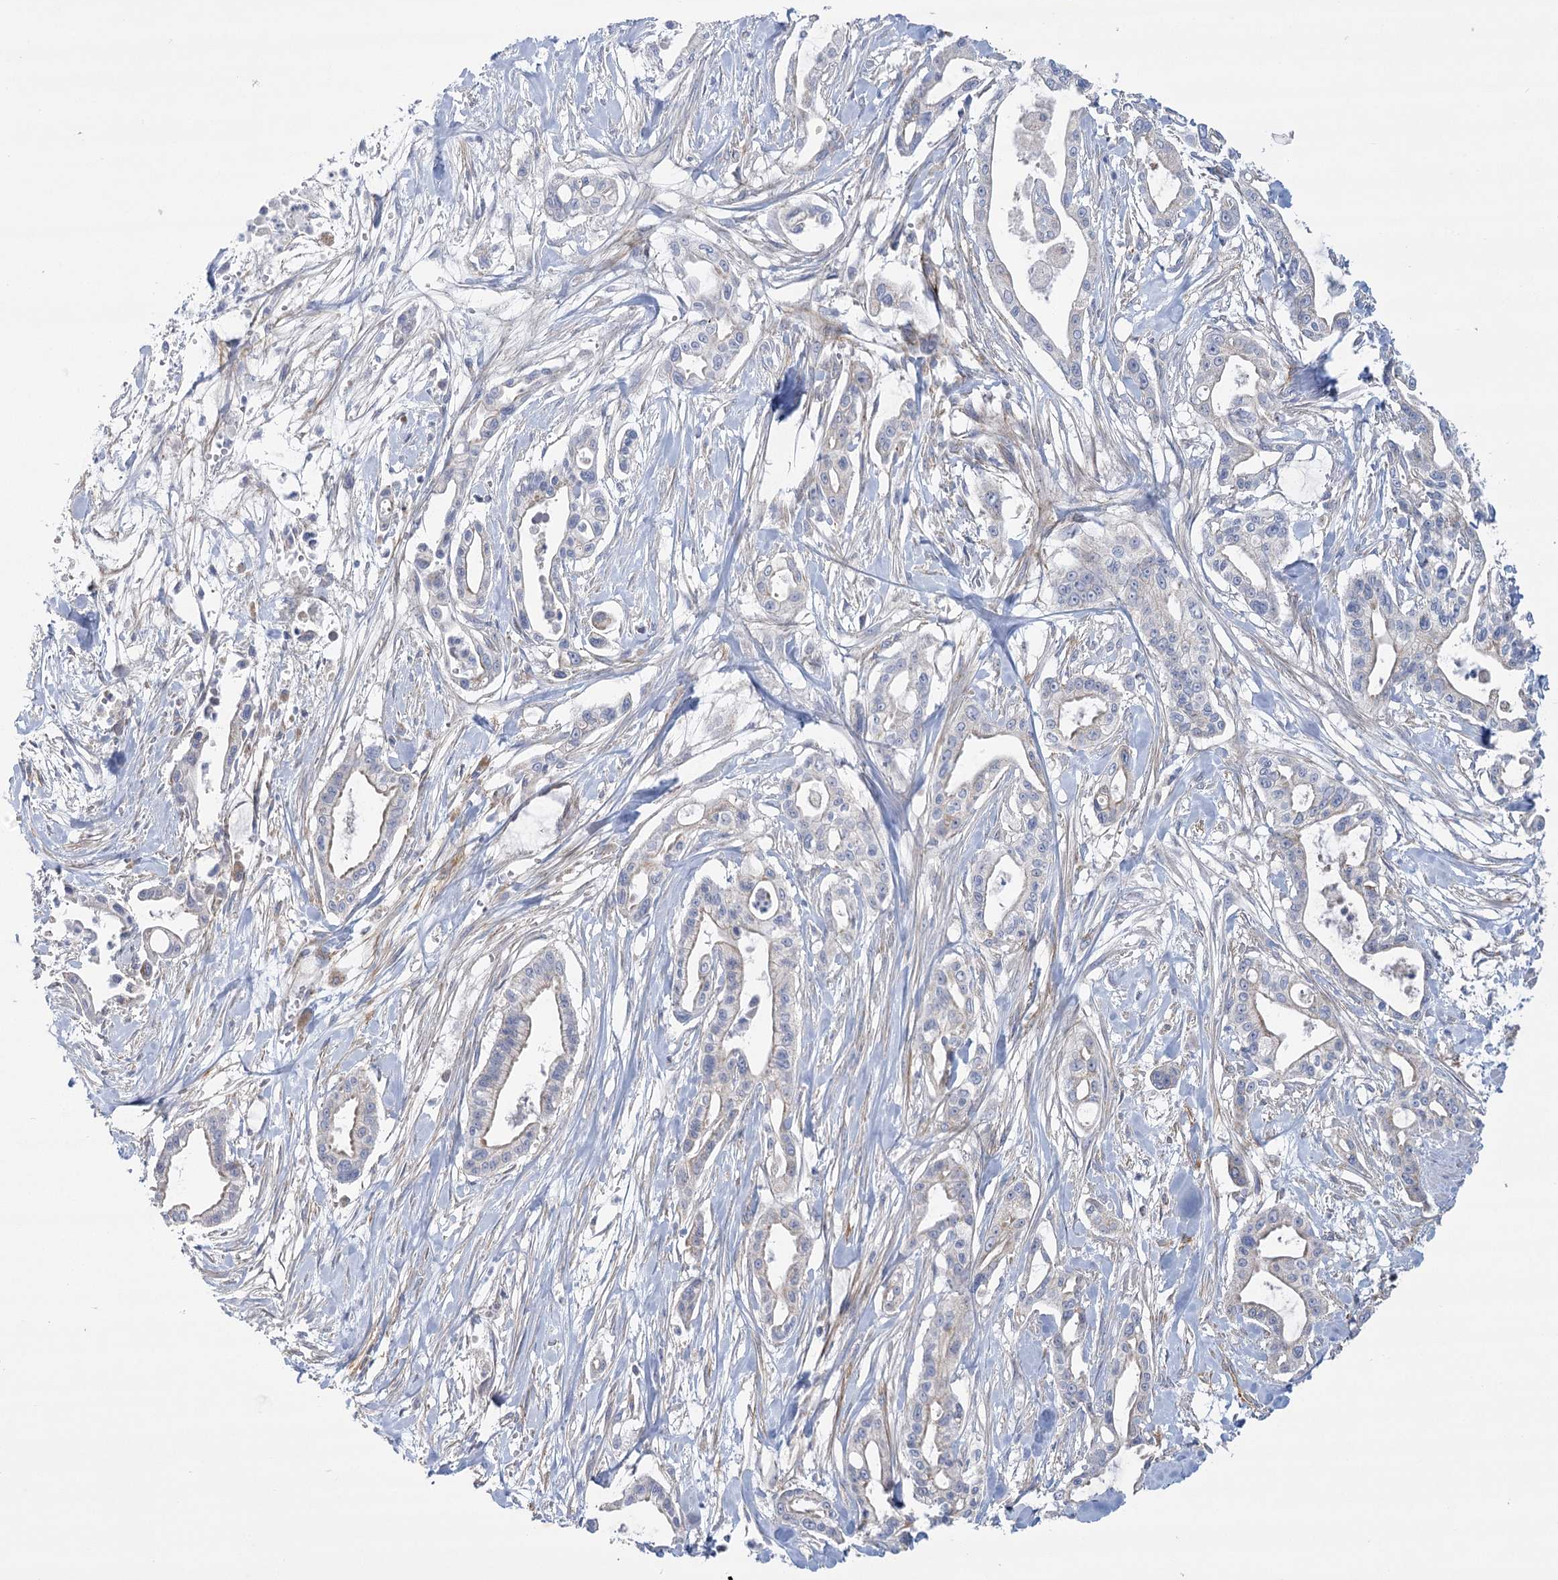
{"staining": {"intensity": "negative", "quantity": "none", "location": "none"}, "tissue": "pancreatic cancer", "cell_type": "Tumor cells", "image_type": "cancer", "snomed": [{"axis": "morphology", "description": "Adenocarcinoma, NOS"}, {"axis": "topography", "description": "Pancreas"}], "caption": "IHC photomicrograph of human adenocarcinoma (pancreatic) stained for a protein (brown), which exhibits no positivity in tumor cells.", "gene": "SNX7", "patient": {"sex": "male", "age": 68}}